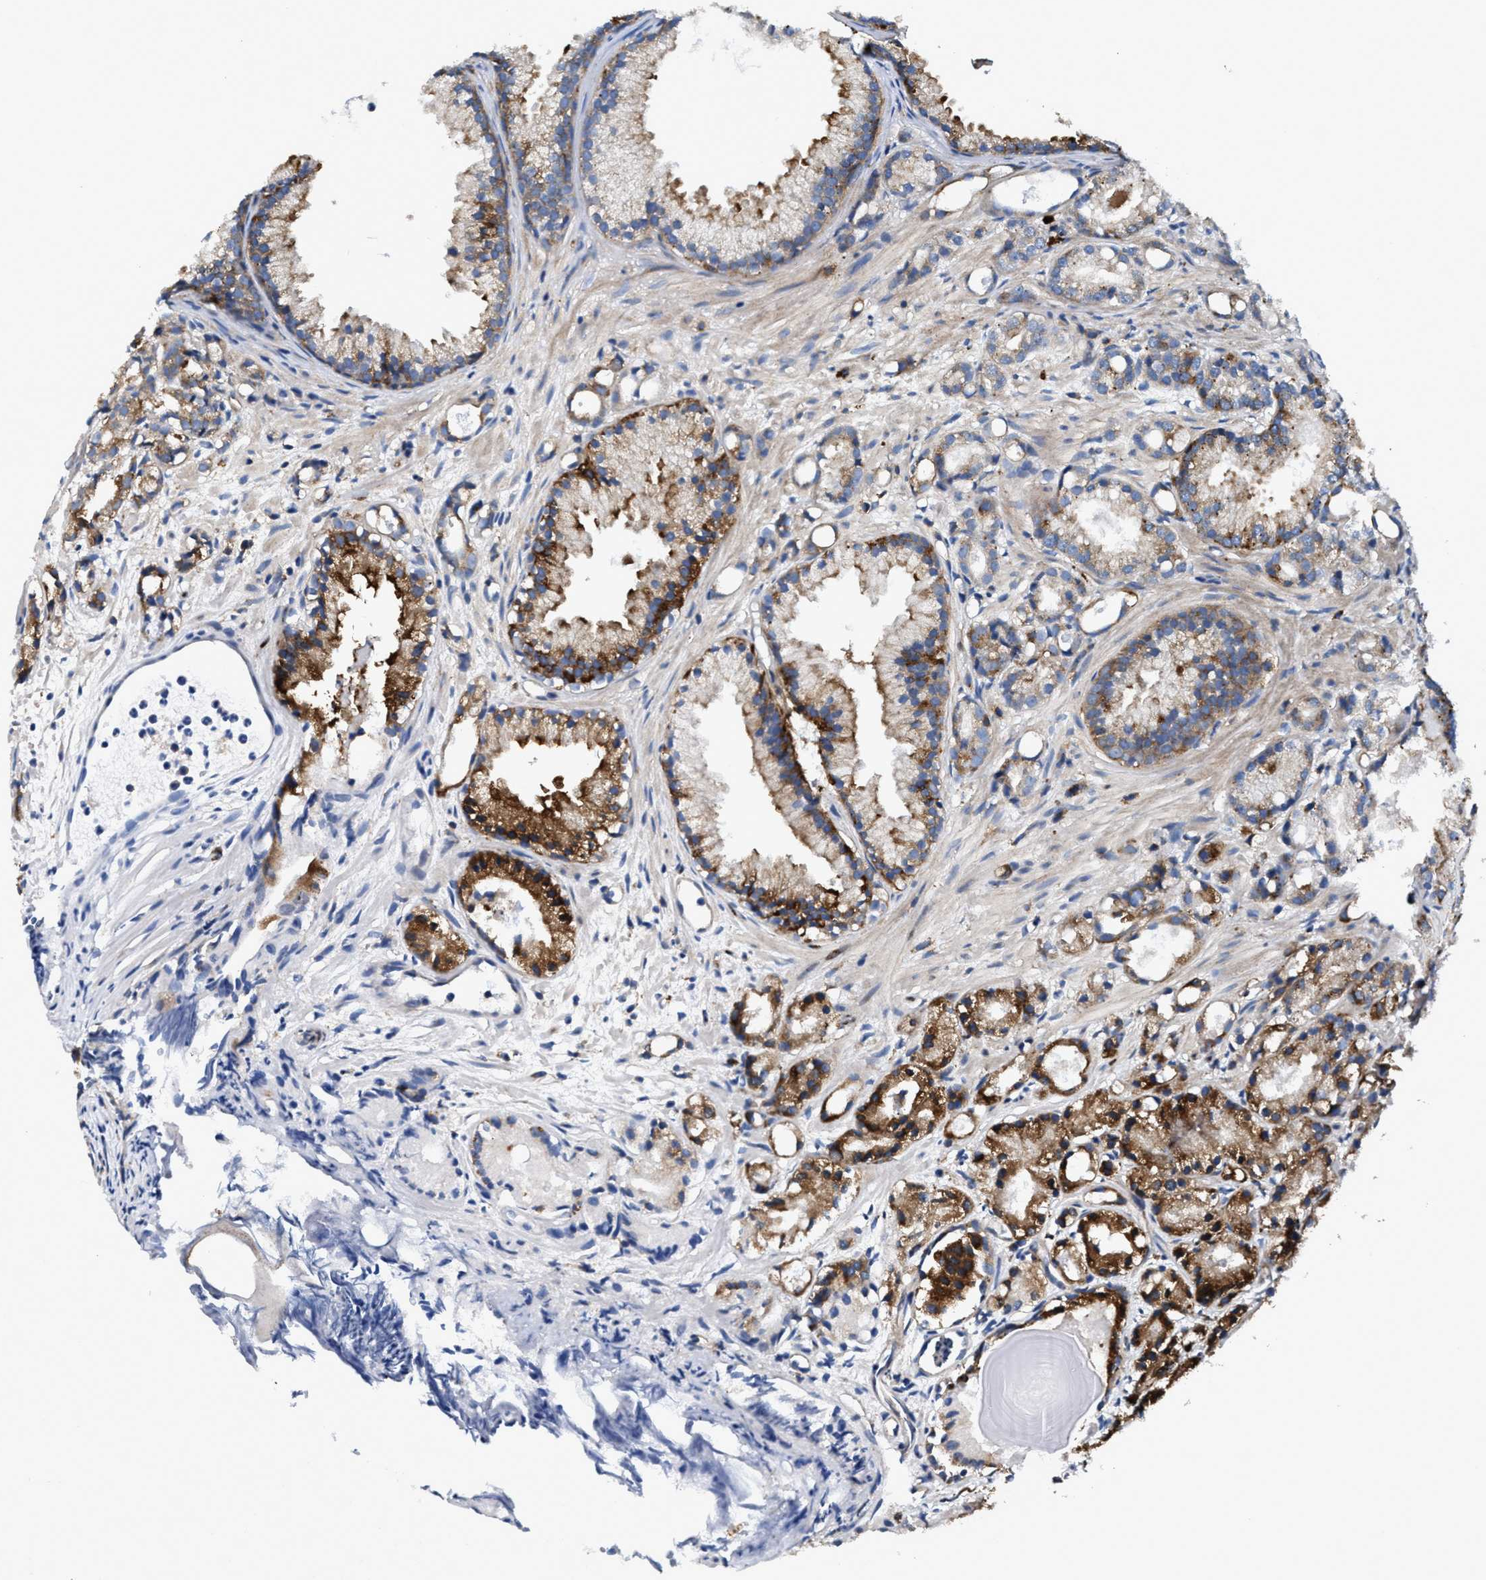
{"staining": {"intensity": "moderate", "quantity": "25%-75%", "location": "cytoplasmic/membranous"}, "tissue": "prostate cancer", "cell_type": "Tumor cells", "image_type": "cancer", "snomed": [{"axis": "morphology", "description": "Adenocarcinoma, Low grade"}, {"axis": "topography", "description": "Prostate"}], "caption": "Immunohistochemical staining of human low-grade adenocarcinoma (prostate) exhibits moderate cytoplasmic/membranous protein expression in about 25%-75% of tumor cells.", "gene": "PPP1R9B", "patient": {"sex": "male", "age": 72}}